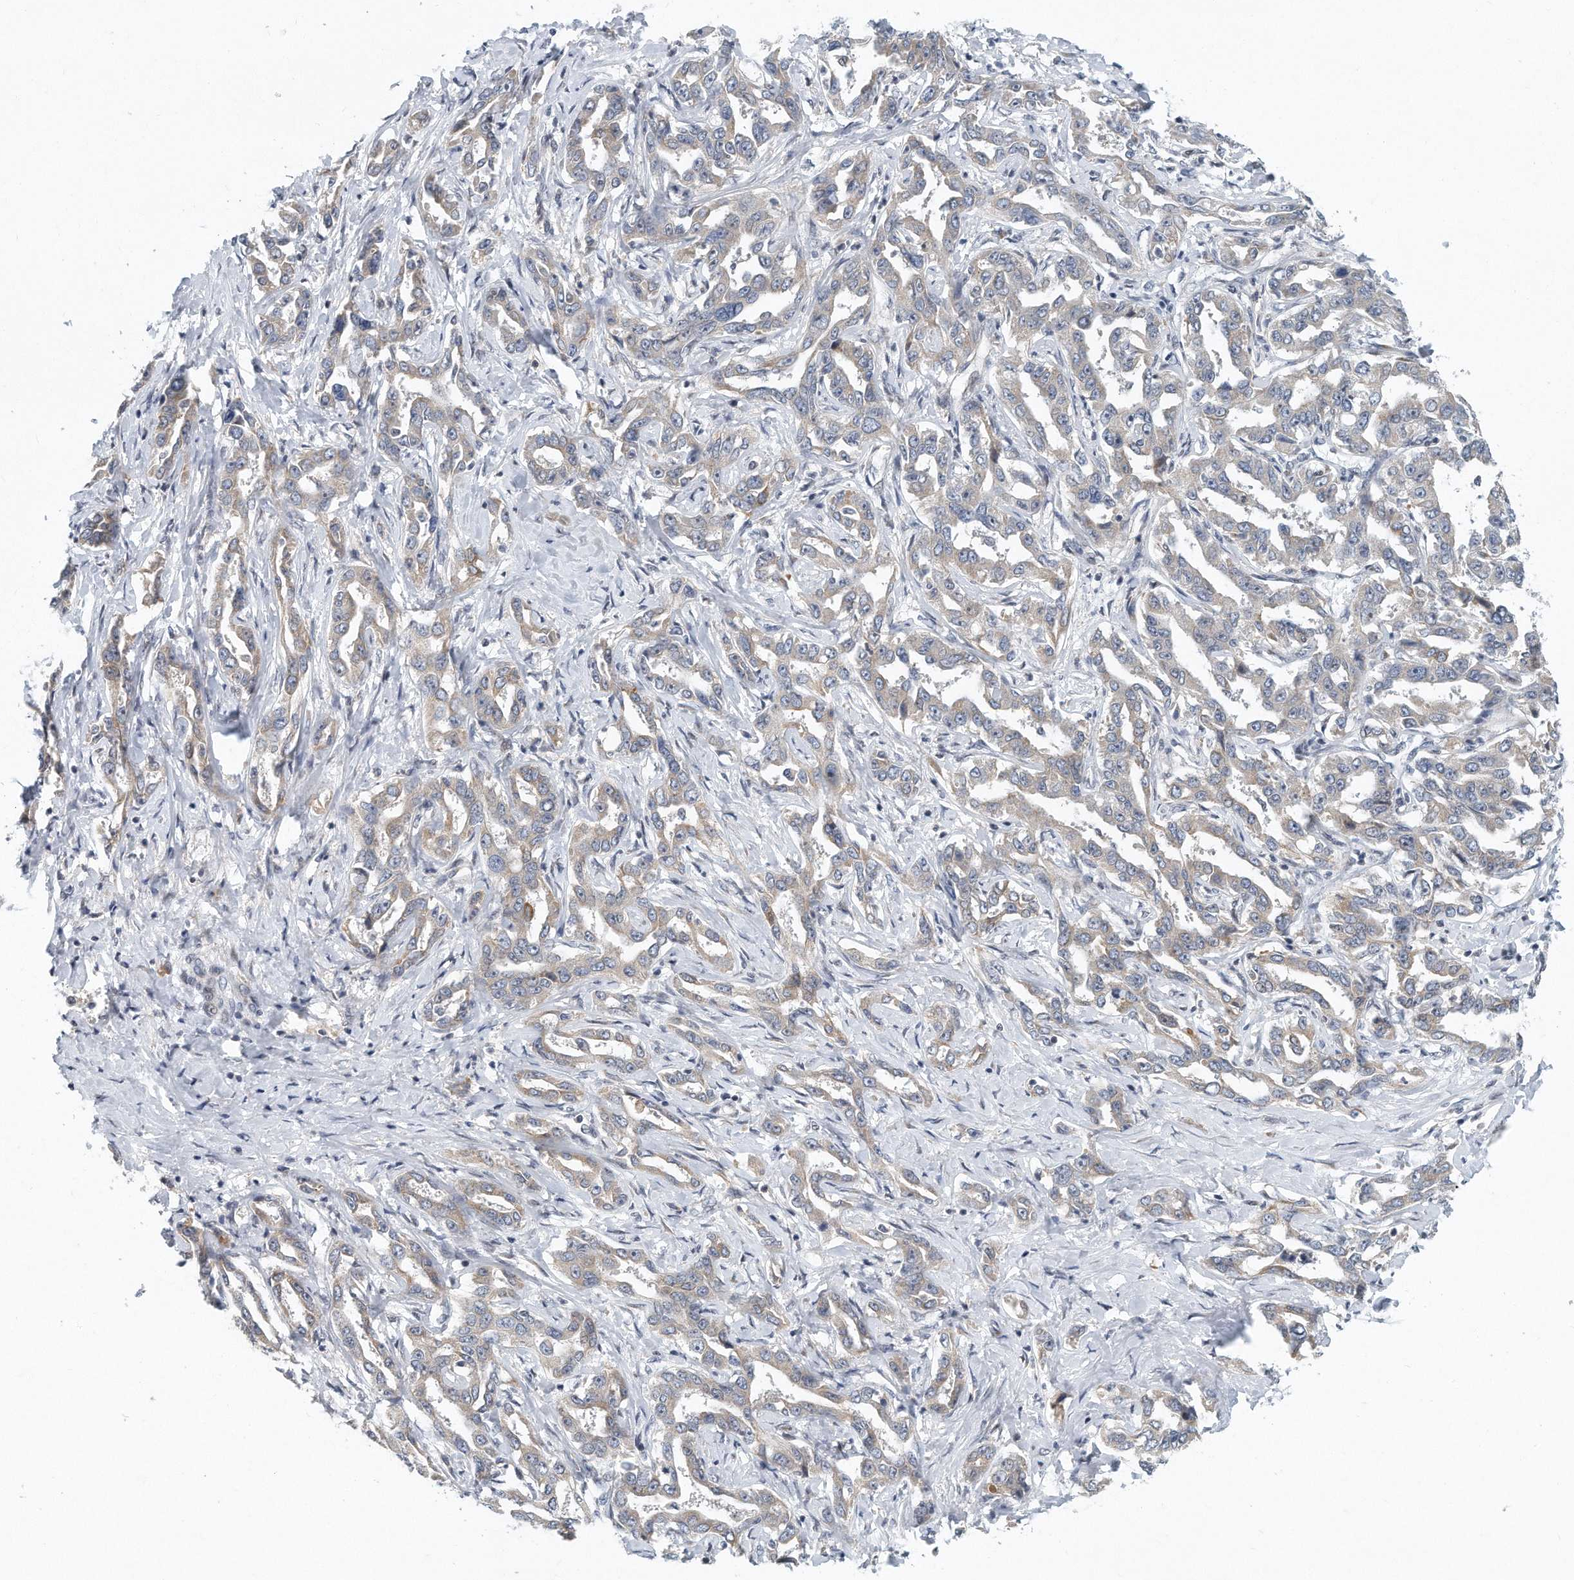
{"staining": {"intensity": "weak", "quantity": "<25%", "location": "cytoplasmic/membranous"}, "tissue": "liver cancer", "cell_type": "Tumor cells", "image_type": "cancer", "snomed": [{"axis": "morphology", "description": "Cholangiocarcinoma"}, {"axis": "topography", "description": "Liver"}], "caption": "Immunohistochemistry (IHC) histopathology image of liver cancer (cholangiocarcinoma) stained for a protein (brown), which exhibits no expression in tumor cells. The staining is performed using DAB (3,3'-diaminobenzidine) brown chromogen with nuclei counter-stained in using hematoxylin.", "gene": "VLDLR", "patient": {"sex": "male", "age": 59}}